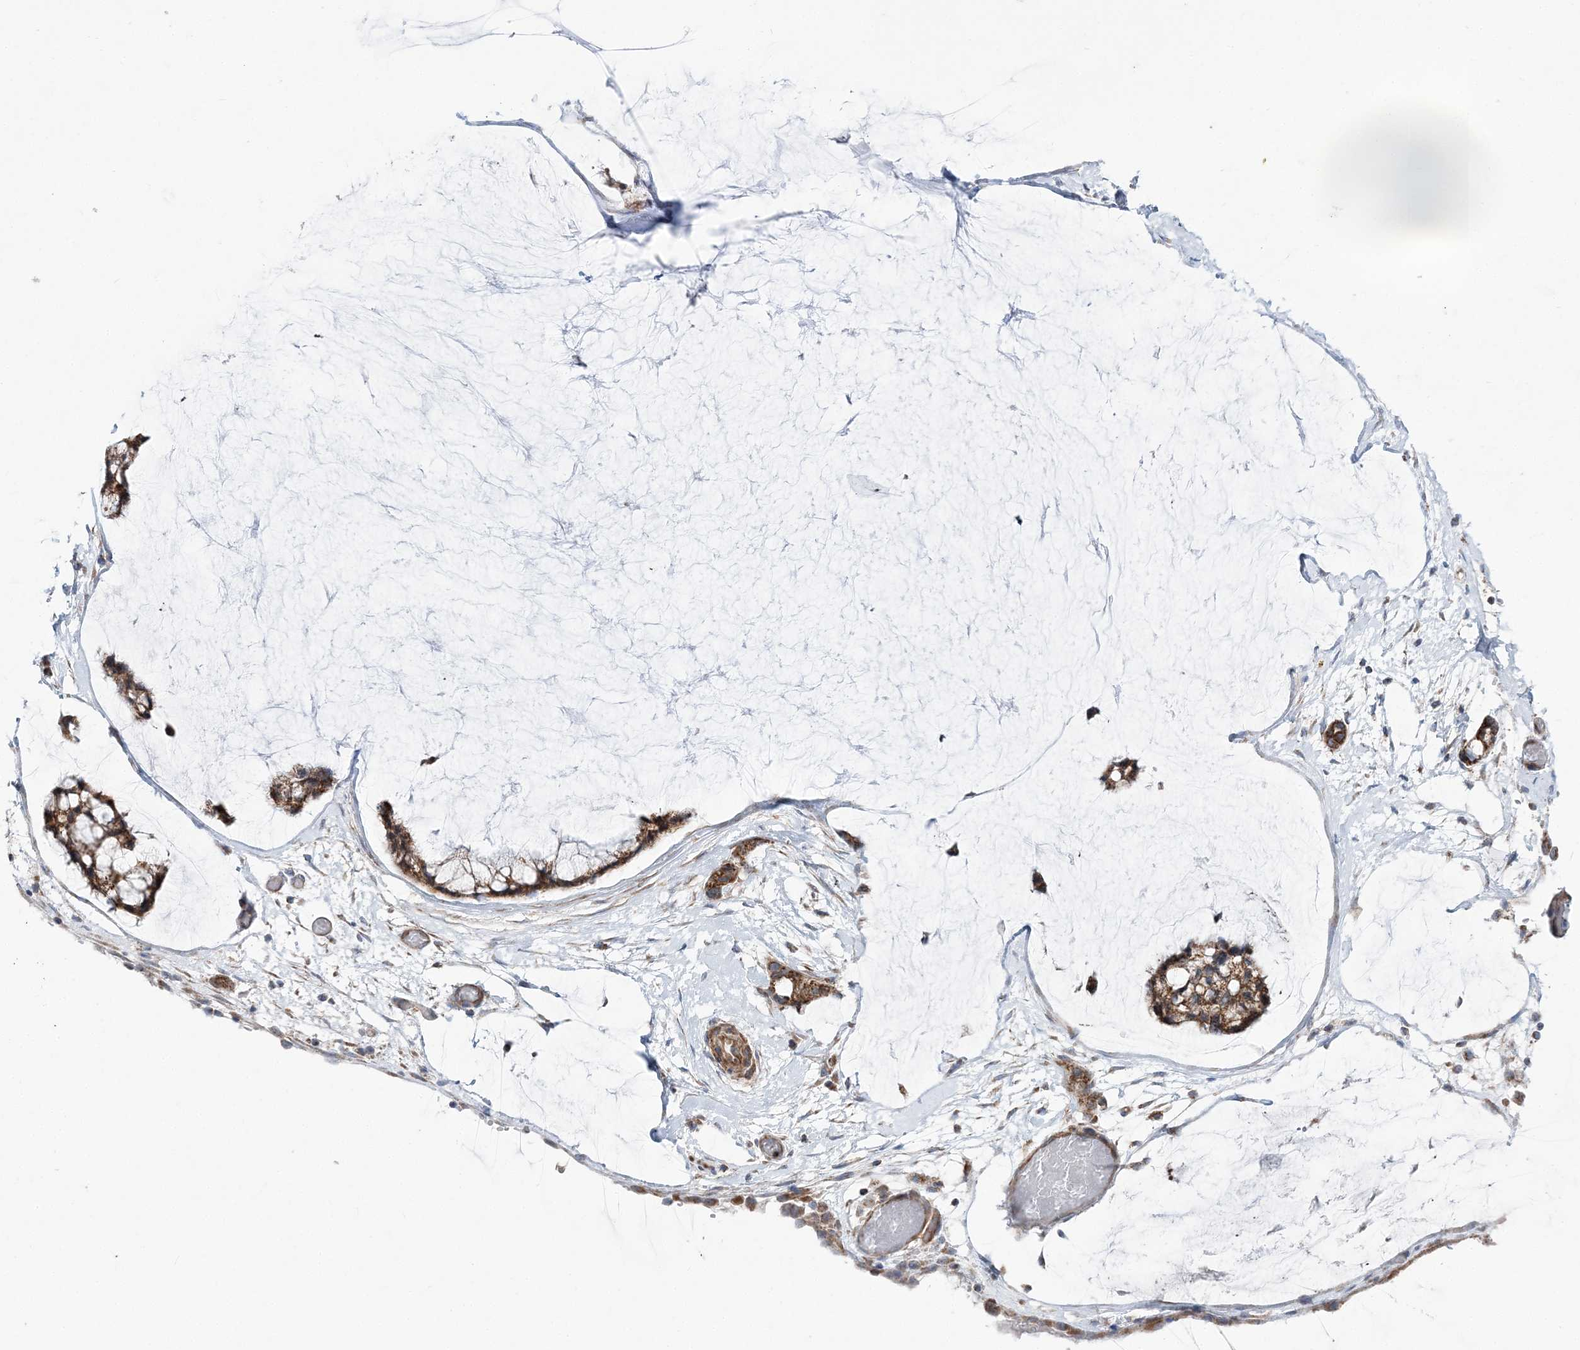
{"staining": {"intensity": "strong", "quantity": ">75%", "location": "cytoplasmic/membranous"}, "tissue": "ovarian cancer", "cell_type": "Tumor cells", "image_type": "cancer", "snomed": [{"axis": "morphology", "description": "Cystadenocarcinoma, mucinous, NOS"}, {"axis": "topography", "description": "Ovary"}], "caption": "Human ovarian mucinous cystadenocarcinoma stained with a protein marker shows strong staining in tumor cells.", "gene": "OPA1", "patient": {"sex": "female", "age": 39}}